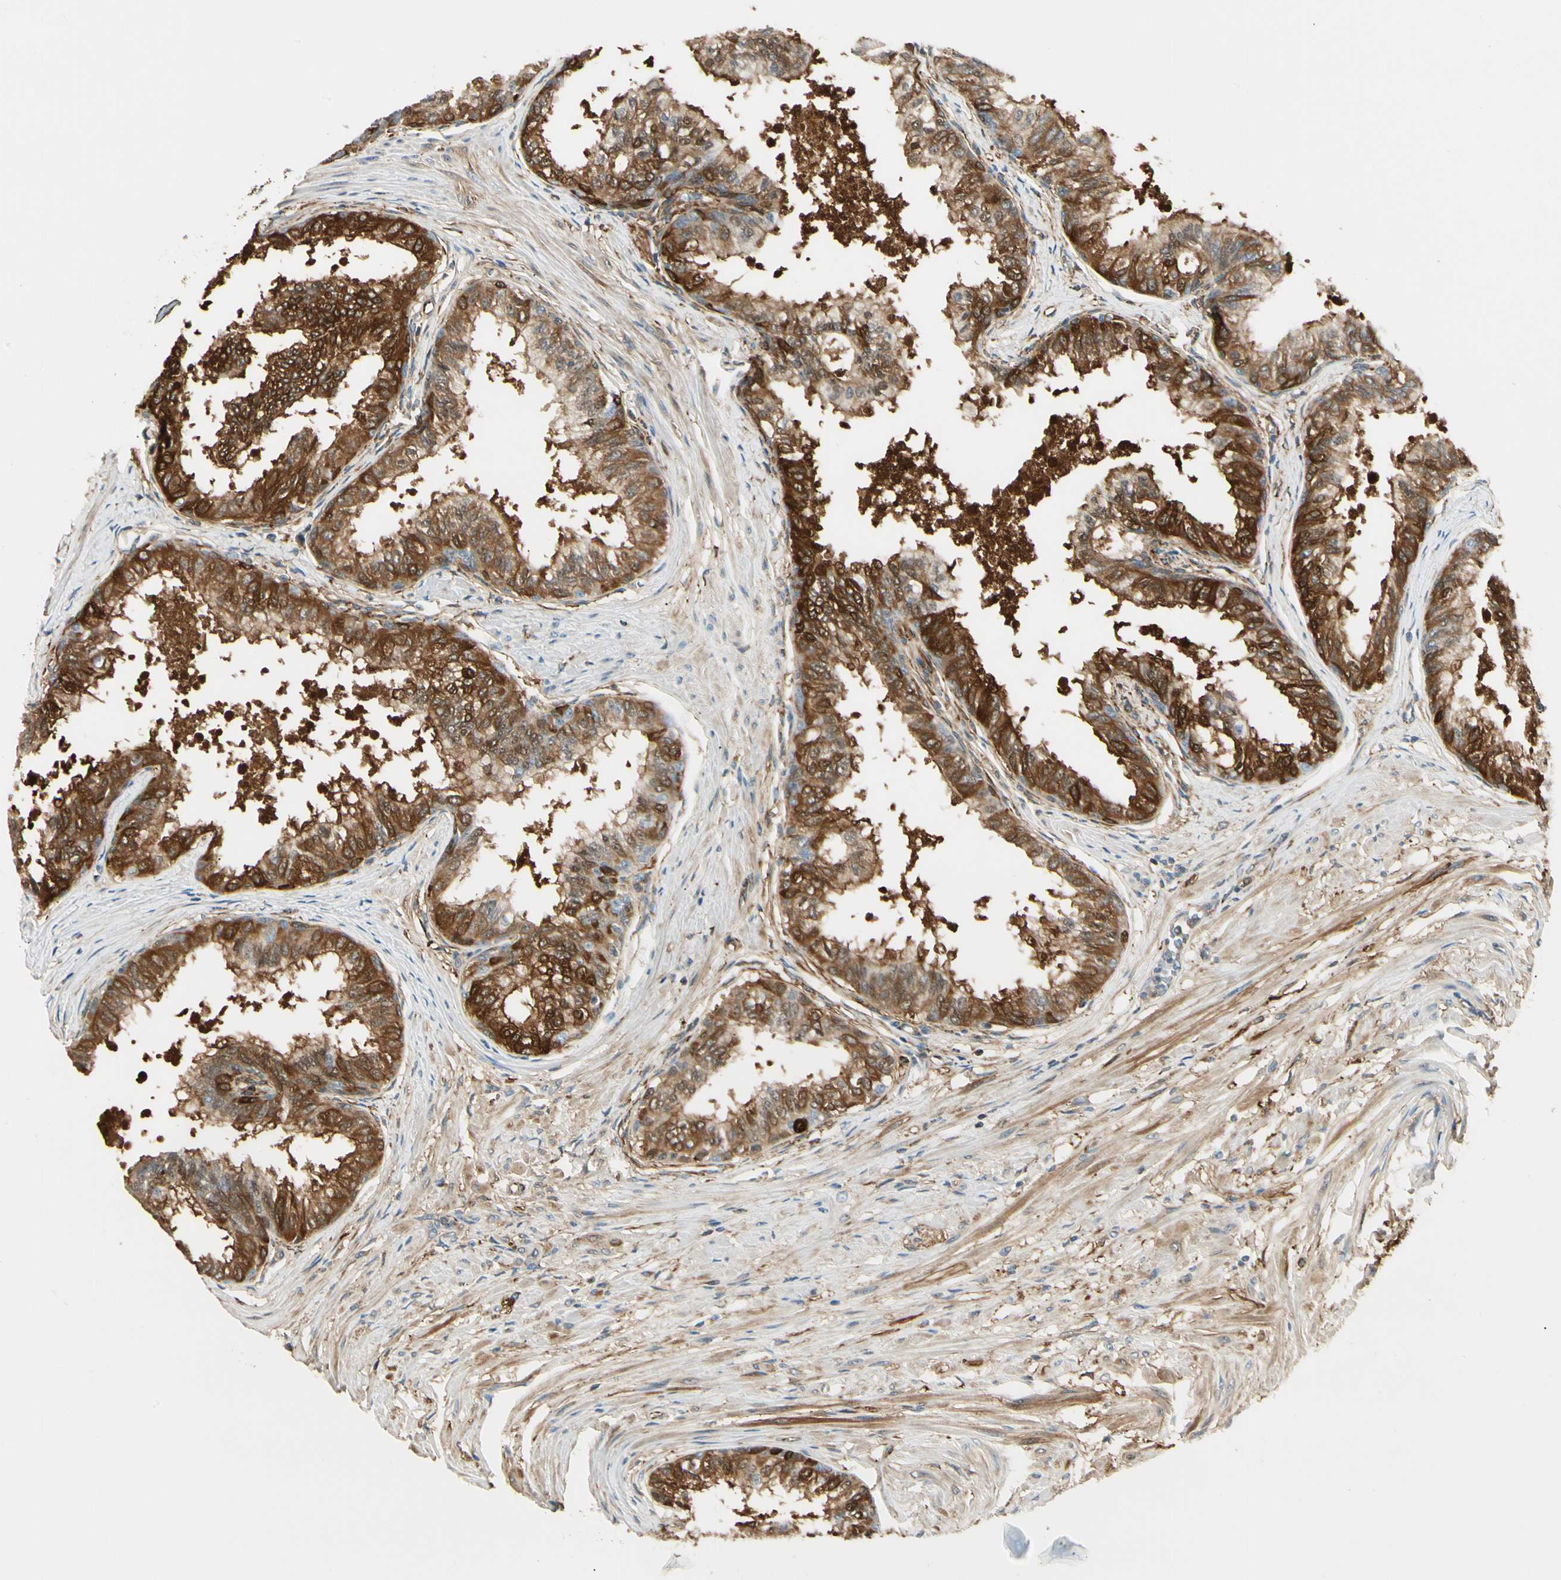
{"staining": {"intensity": "strong", "quantity": "25%-75%", "location": "cytoplasmic/membranous"}, "tissue": "prostate", "cell_type": "Glandular cells", "image_type": "normal", "snomed": [{"axis": "morphology", "description": "Normal tissue, NOS"}, {"axis": "topography", "description": "Prostate"}, {"axis": "topography", "description": "Seminal veicle"}], "caption": "Human prostate stained with a brown dye reveals strong cytoplasmic/membranous positive expression in about 25%-75% of glandular cells.", "gene": "FTH1", "patient": {"sex": "male", "age": 60}}